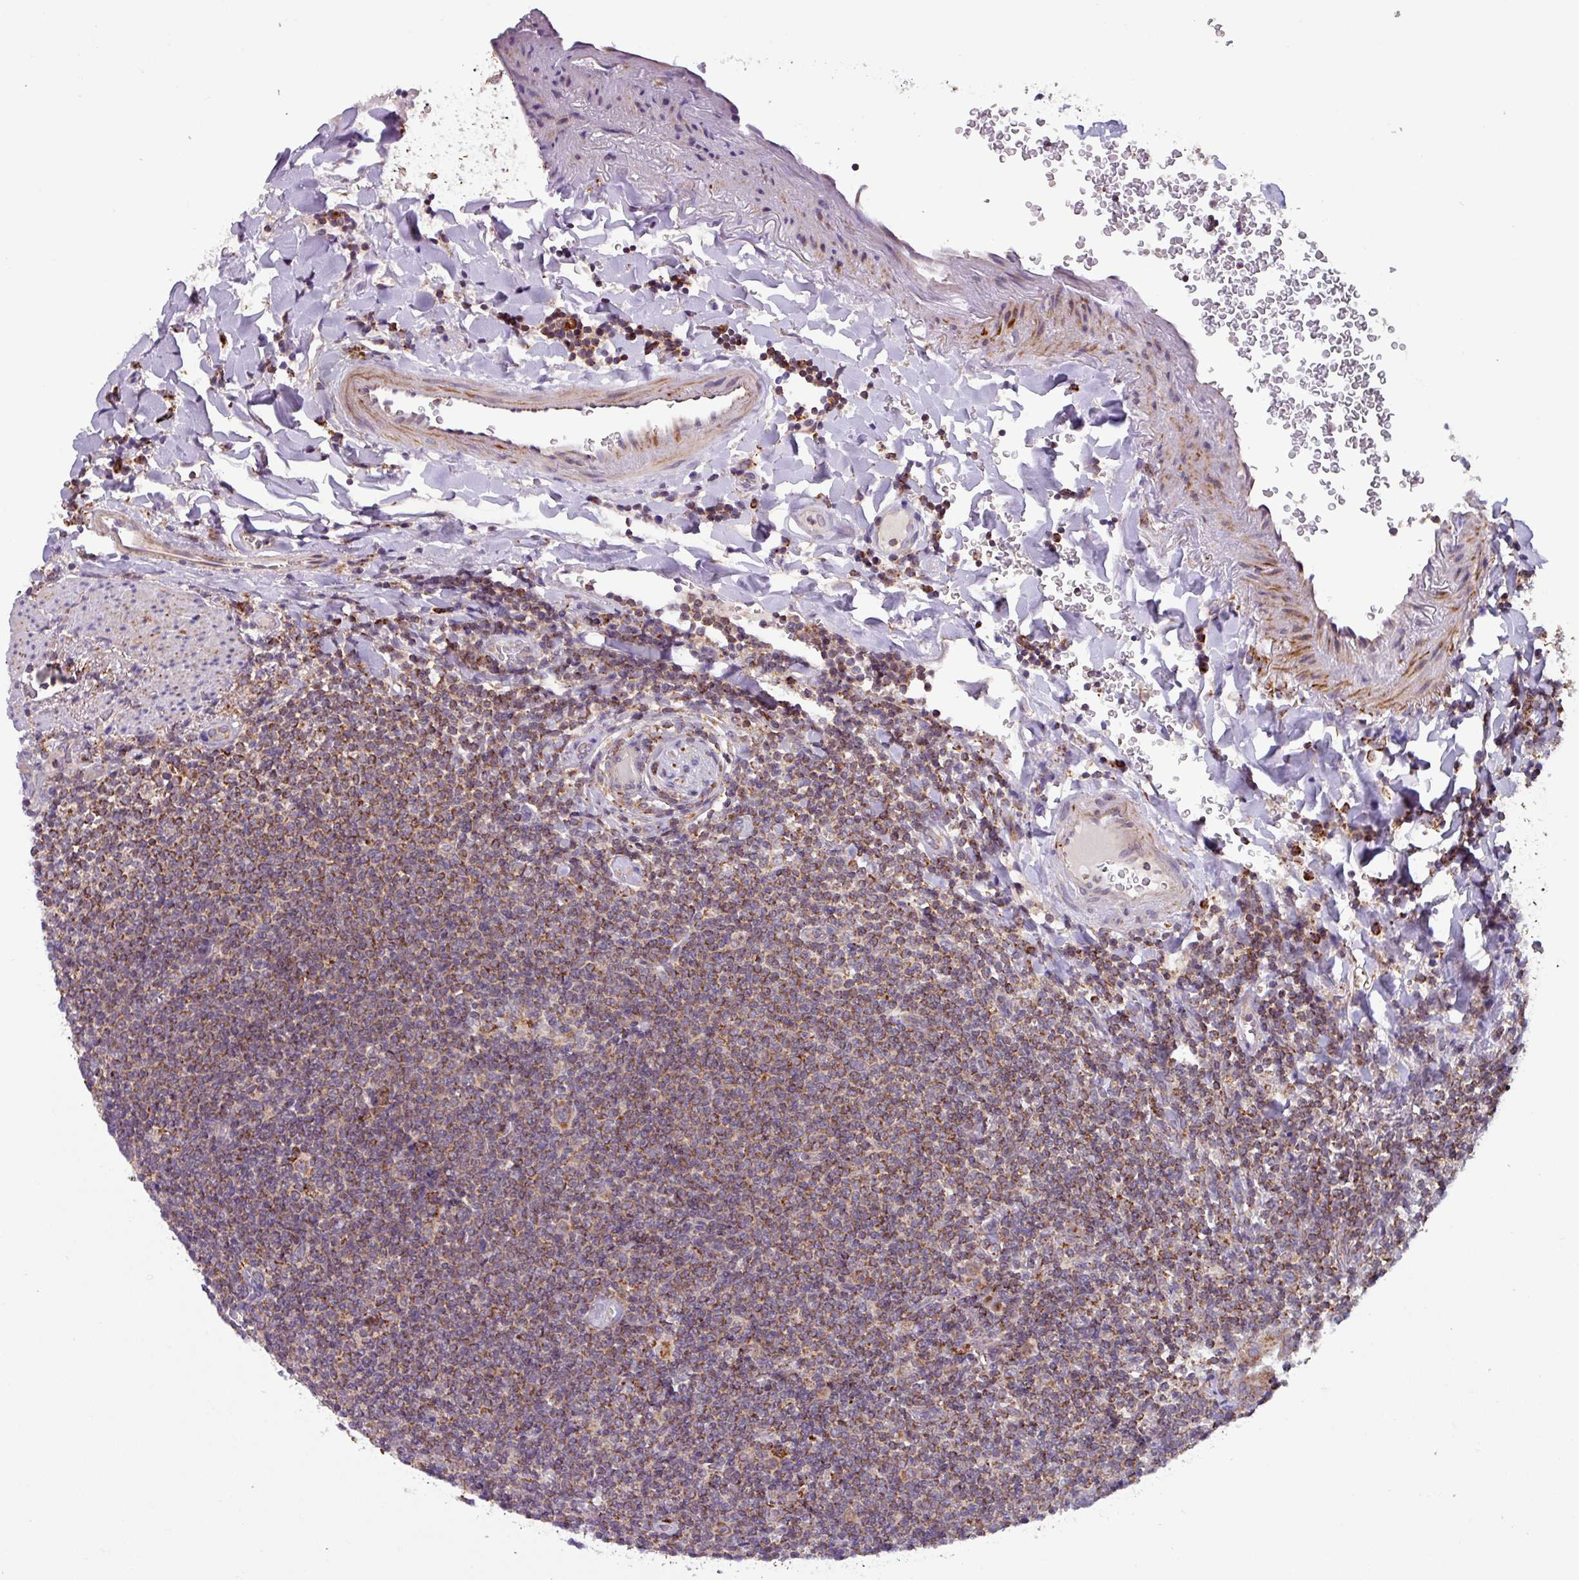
{"staining": {"intensity": "moderate", "quantity": ">75%", "location": "cytoplasmic/membranous"}, "tissue": "lymphoma", "cell_type": "Tumor cells", "image_type": "cancer", "snomed": [{"axis": "morphology", "description": "Malignant lymphoma, non-Hodgkin's type, Low grade"}, {"axis": "topography", "description": "Lung"}], "caption": "Low-grade malignant lymphoma, non-Hodgkin's type was stained to show a protein in brown. There is medium levels of moderate cytoplasmic/membranous staining in about >75% of tumor cells.", "gene": "AKIRIN1", "patient": {"sex": "female", "age": 71}}